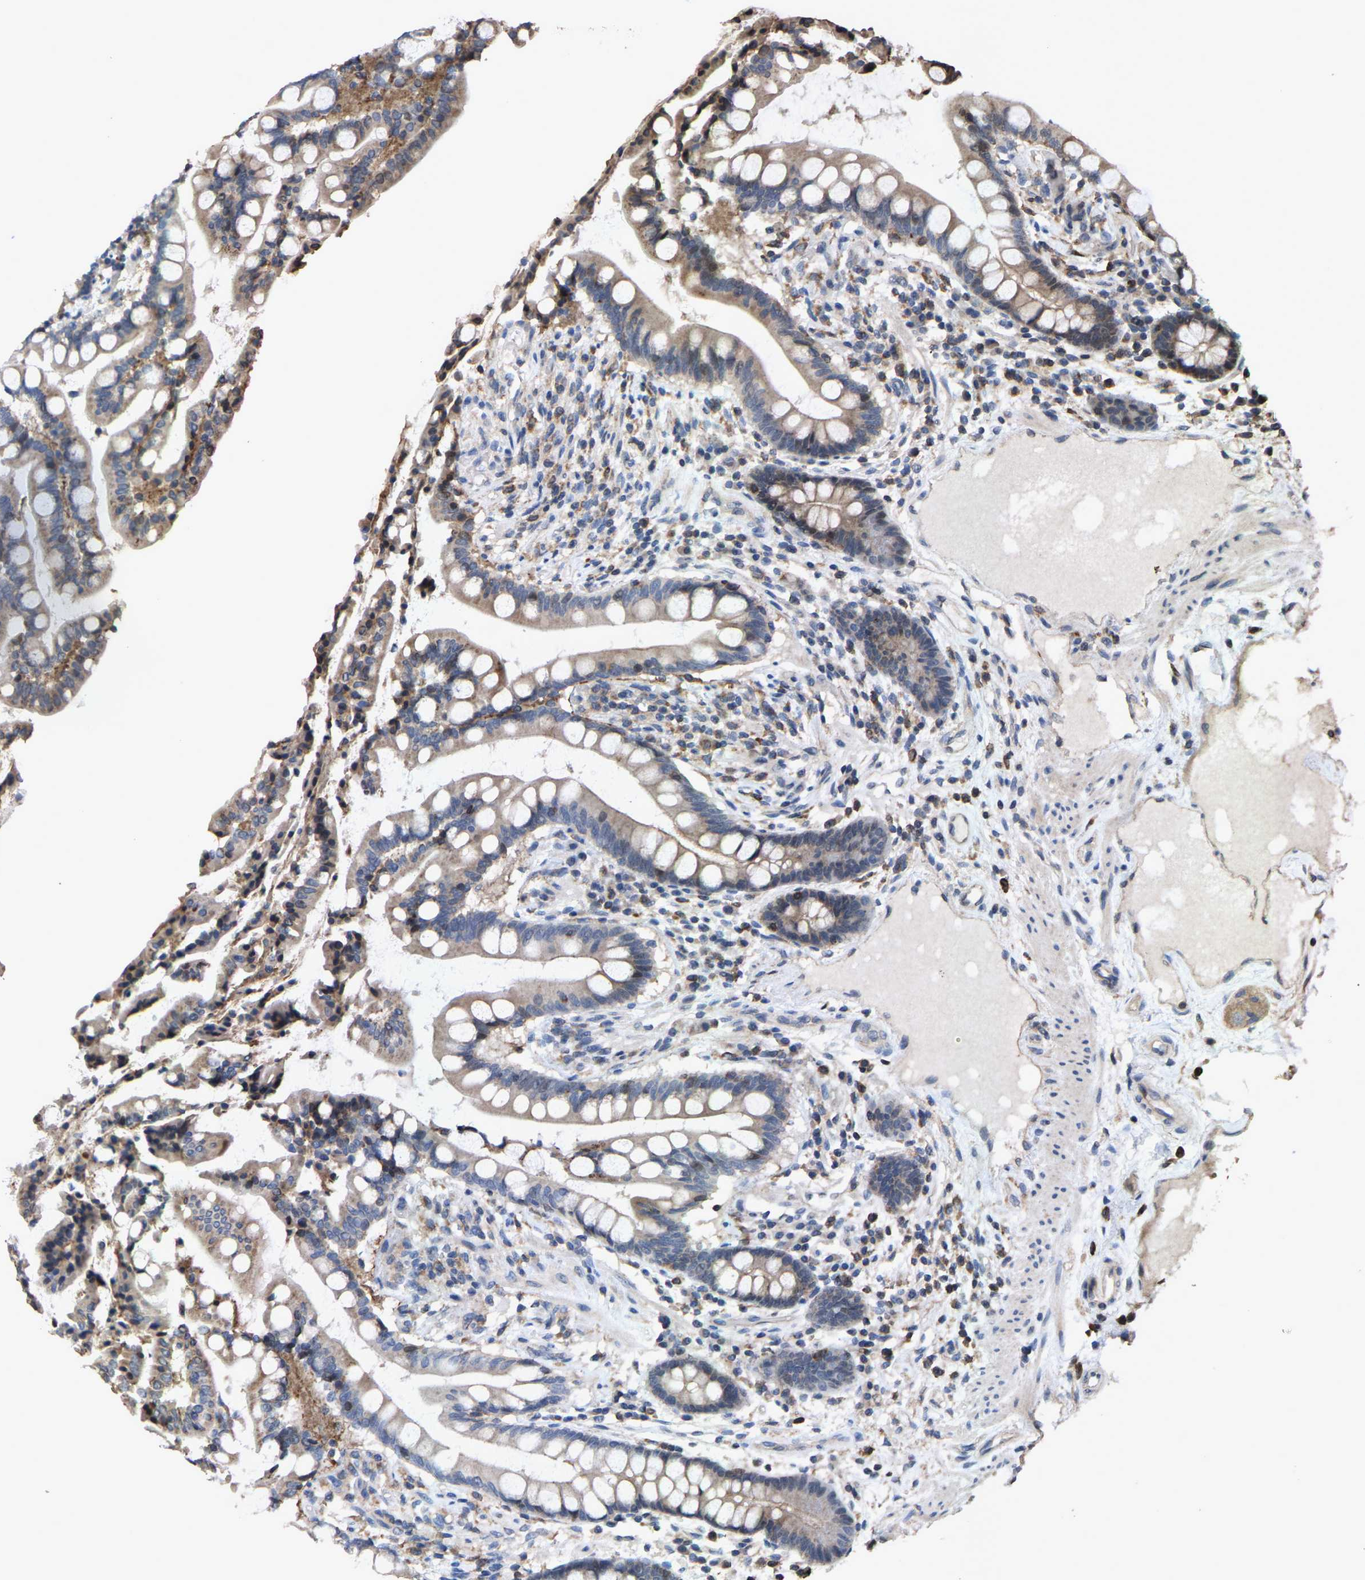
{"staining": {"intensity": "weak", "quantity": "25%-75%", "location": "cytoplasmic/membranous"}, "tissue": "colon", "cell_type": "Endothelial cells", "image_type": "normal", "snomed": [{"axis": "morphology", "description": "Normal tissue, NOS"}, {"axis": "topography", "description": "Colon"}], "caption": "DAB (3,3'-diaminobenzidine) immunohistochemical staining of unremarkable colon shows weak cytoplasmic/membranous protein expression in approximately 25%-75% of endothelial cells.", "gene": "TDRKH", "patient": {"sex": "male", "age": 73}}